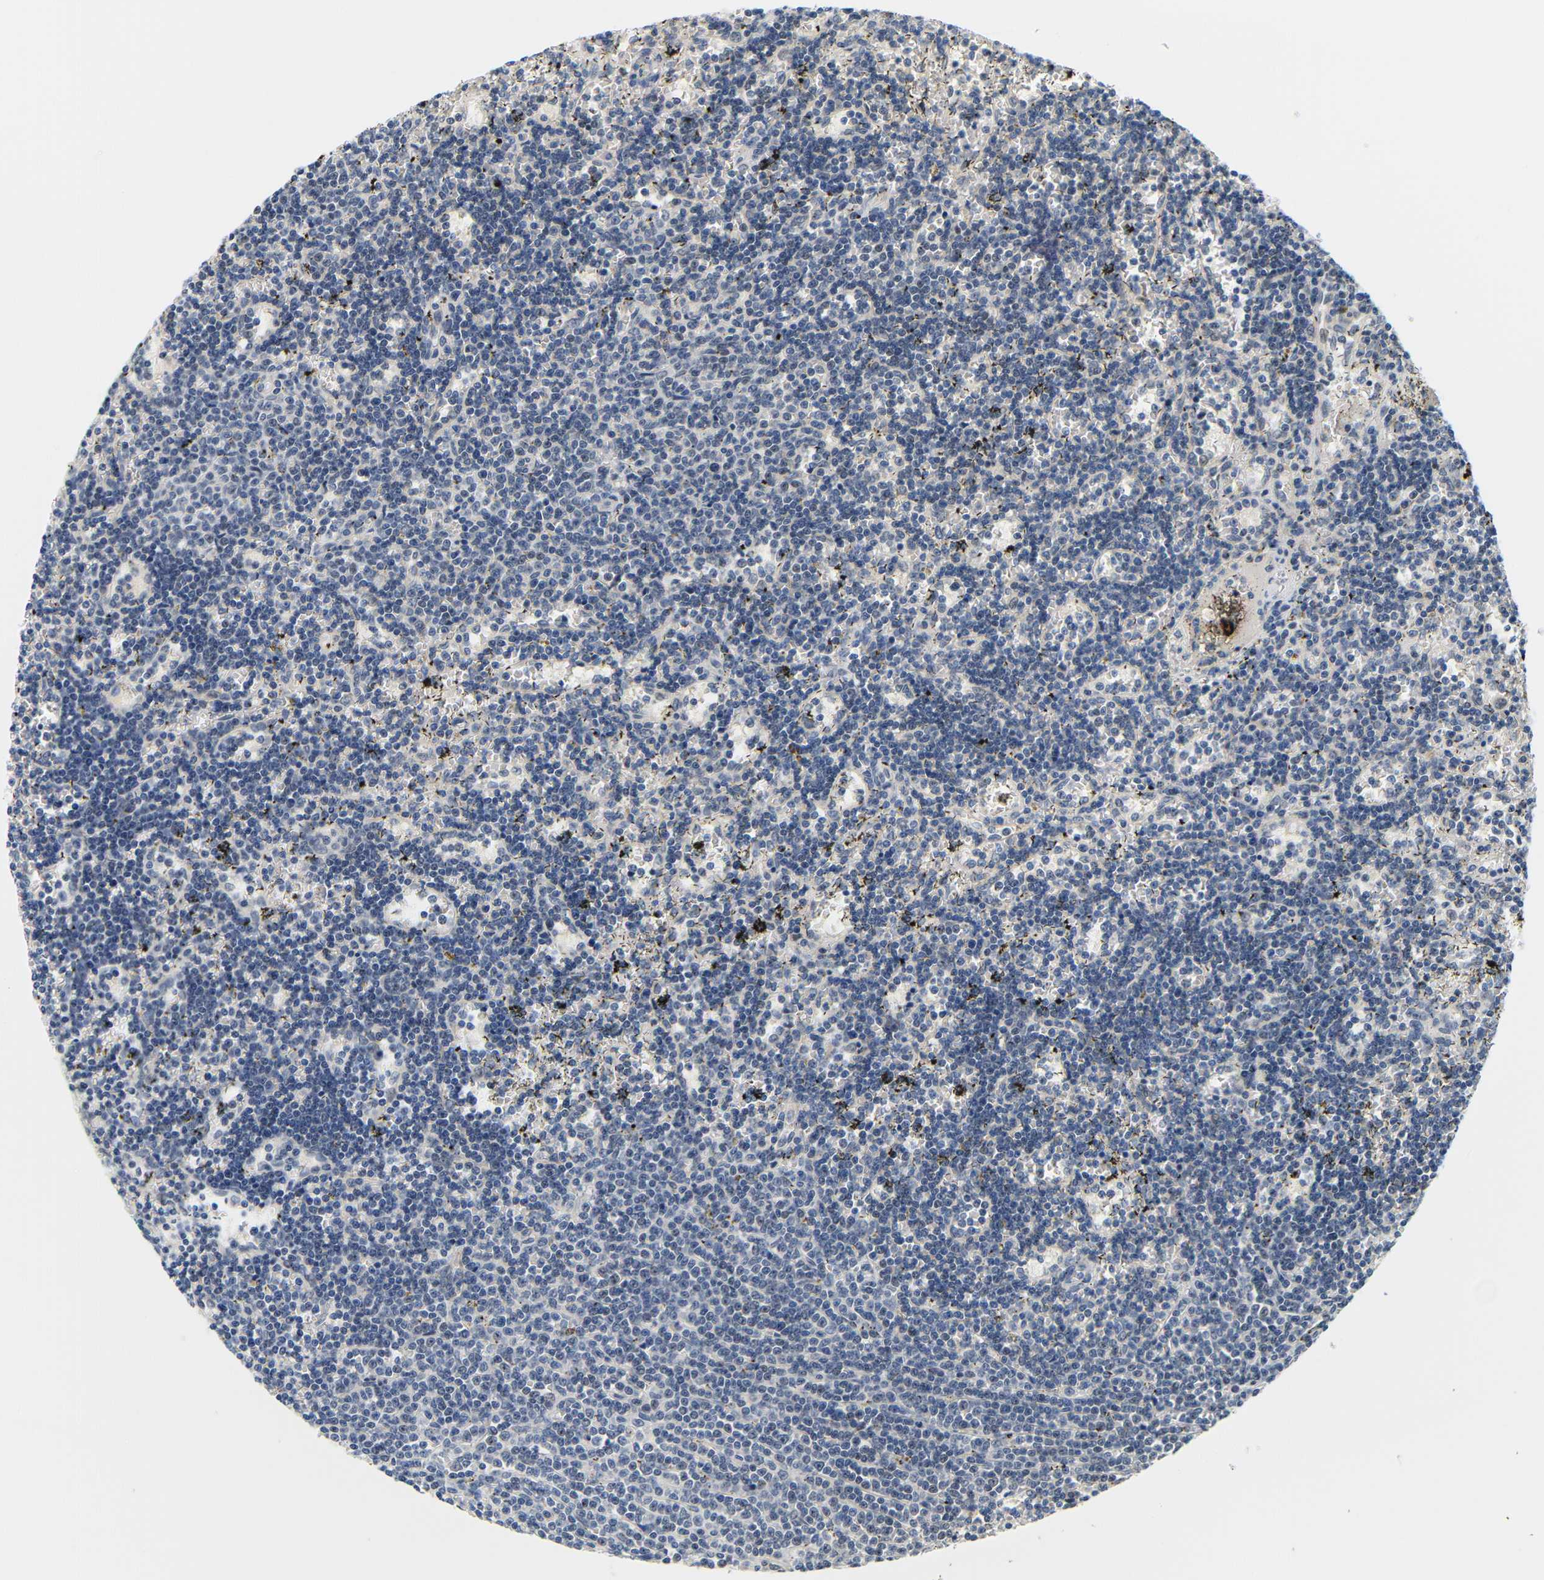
{"staining": {"intensity": "weak", "quantity": "<25%", "location": "nuclear"}, "tissue": "lymphoma", "cell_type": "Tumor cells", "image_type": "cancer", "snomed": [{"axis": "morphology", "description": "Malignant lymphoma, non-Hodgkin's type, Low grade"}, {"axis": "topography", "description": "Spleen"}], "caption": "A histopathology image of human lymphoma is negative for staining in tumor cells.", "gene": "GJA5", "patient": {"sex": "male", "age": 60}}